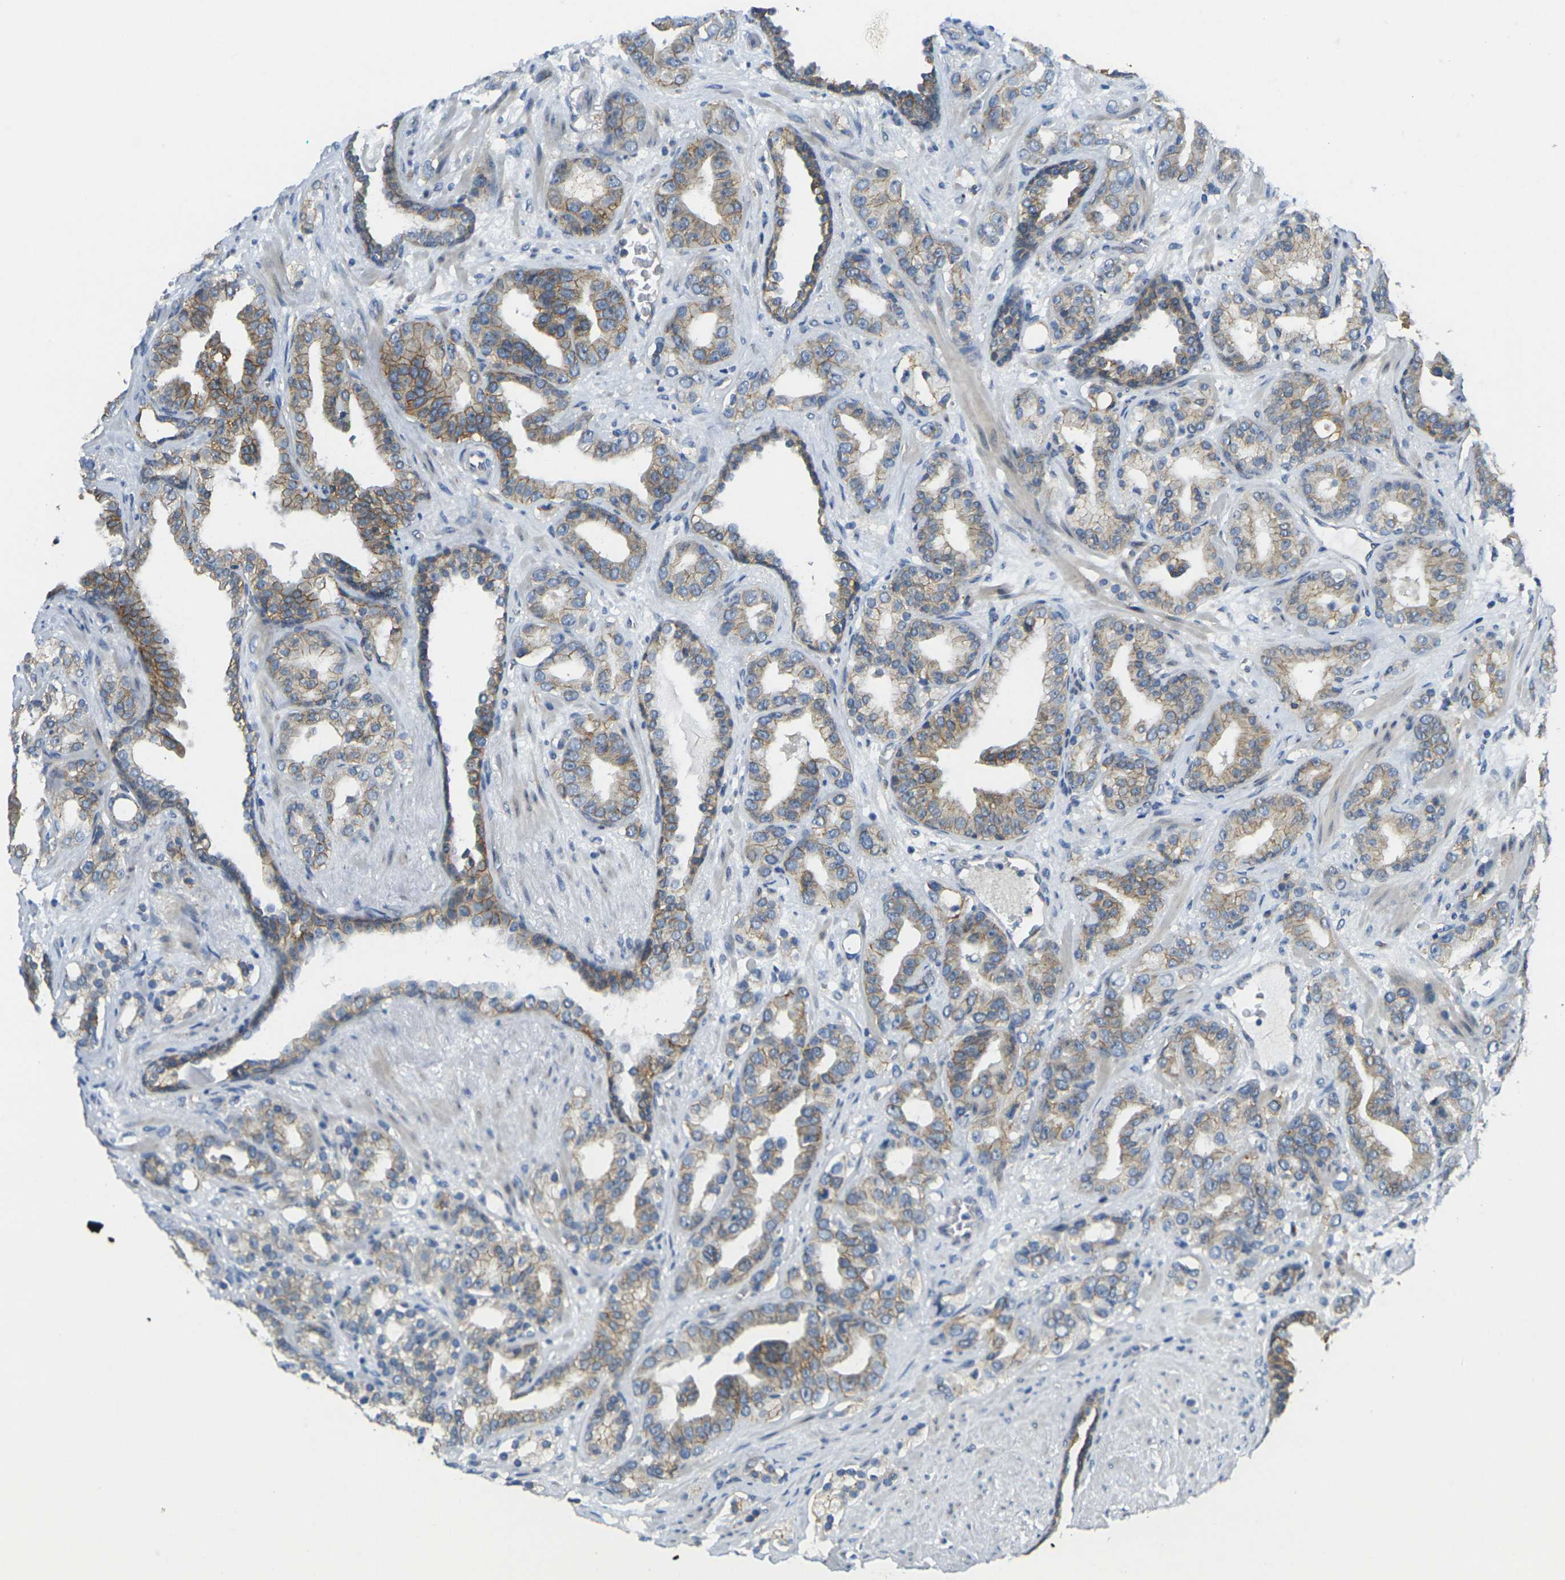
{"staining": {"intensity": "weak", "quantity": ">75%", "location": "cytoplasmic/membranous"}, "tissue": "prostate cancer", "cell_type": "Tumor cells", "image_type": "cancer", "snomed": [{"axis": "morphology", "description": "Adenocarcinoma, Low grade"}, {"axis": "topography", "description": "Prostate"}], "caption": "An immunohistochemistry image of neoplastic tissue is shown. Protein staining in brown labels weak cytoplasmic/membranous positivity in prostate low-grade adenocarcinoma within tumor cells.", "gene": "RHBDD1", "patient": {"sex": "male", "age": 63}}